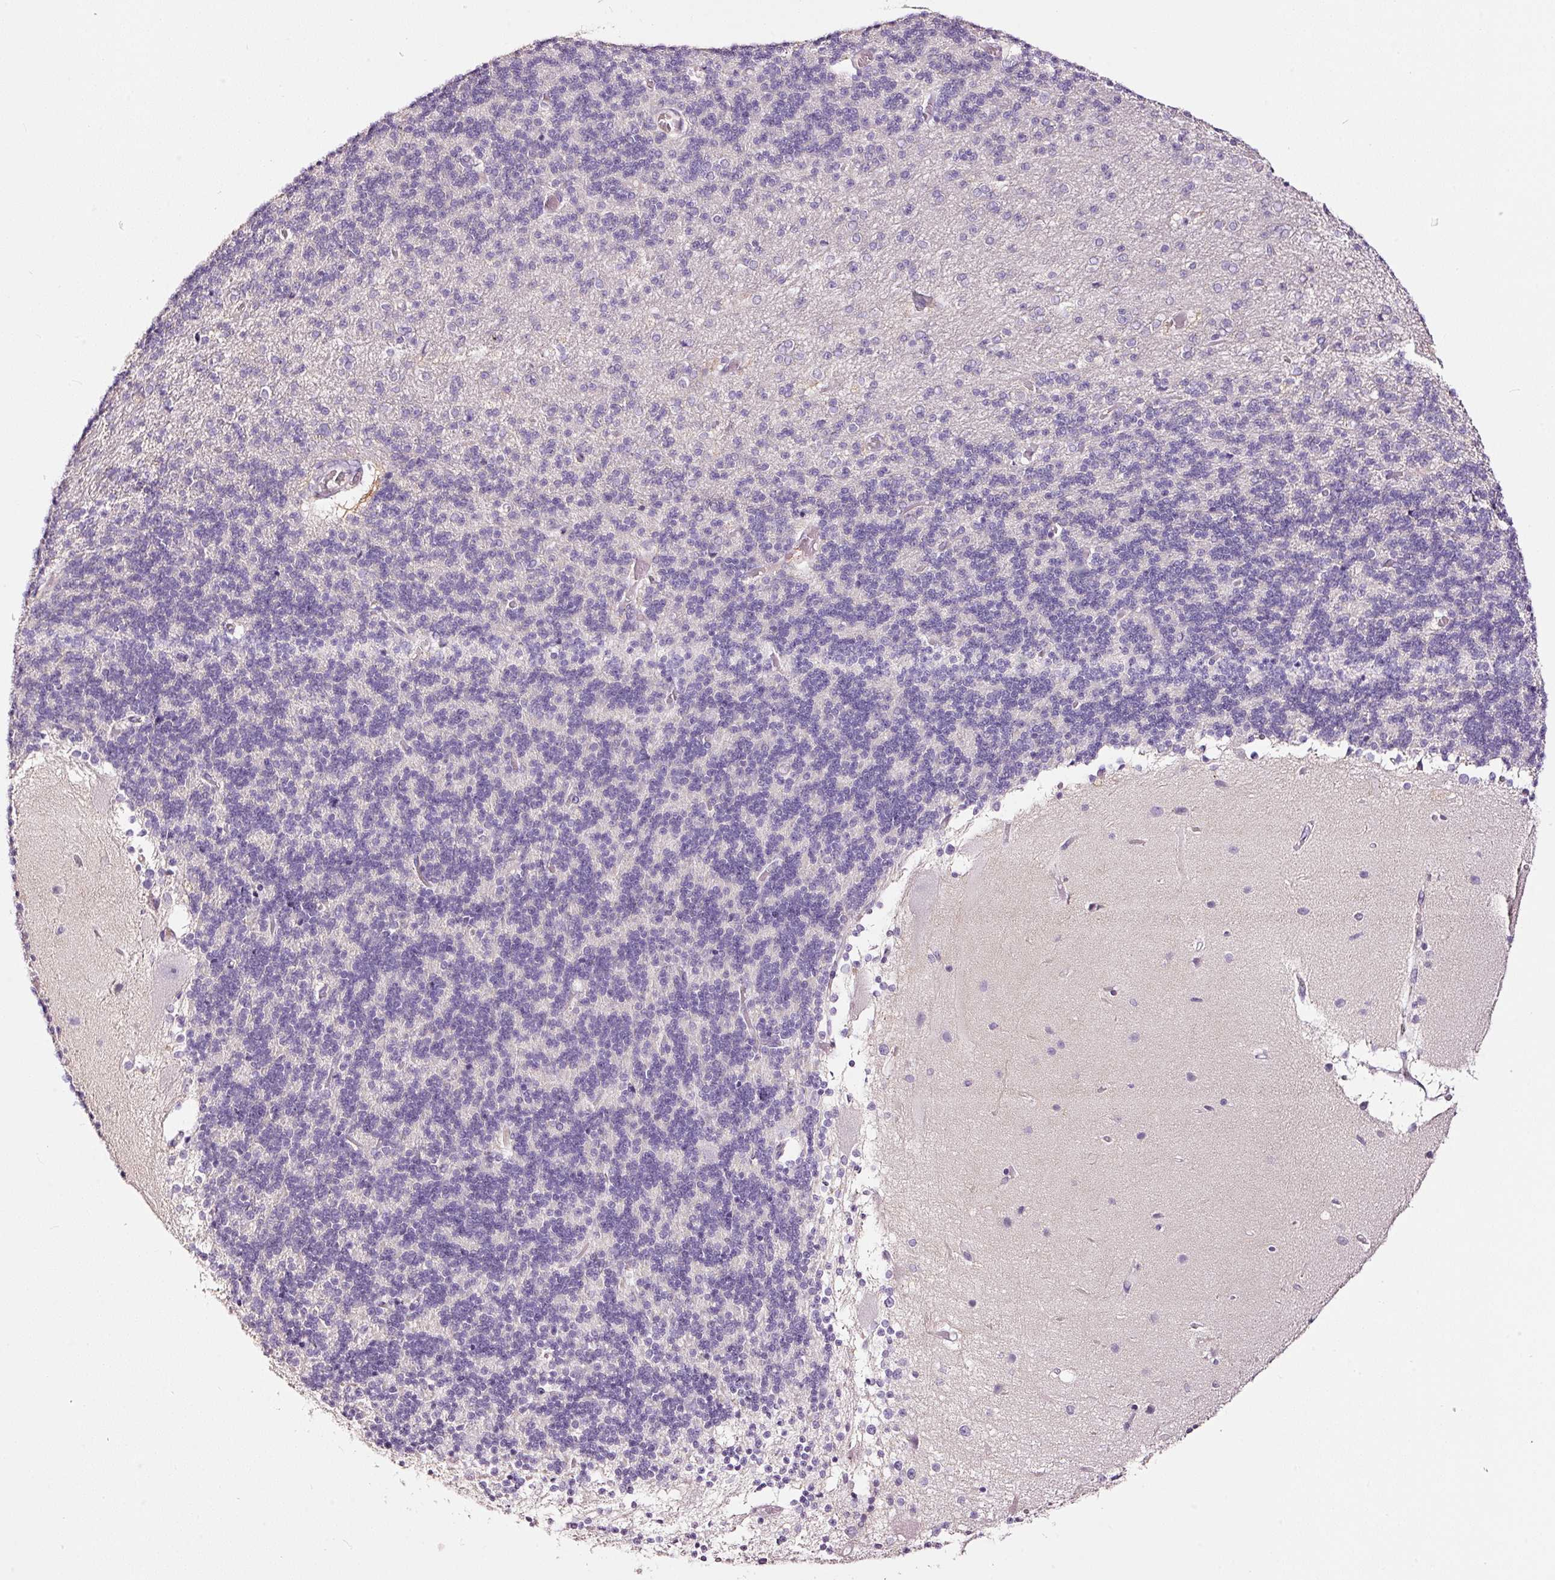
{"staining": {"intensity": "negative", "quantity": "none", "location": "none"}, "tissue": "cerebellum", "cell_type": "Cells in granular layer", "image_type": "normal", "snomed": [{"axis": "morphology", "description": "Normal tissue, NOS"}, {"axis": "topography", "description": "Cerebellum"}], "caption": "DAB immunohistochemical staining of benign cerebellum shows no significant staining in cells in granular layer. Brightfield microscopy of IHC stained with DAB (brown) and hematoxylin (blue), captured at high magnification.", "gene": "LAMP3", "patient": {"sex": "female", "age": 54}}